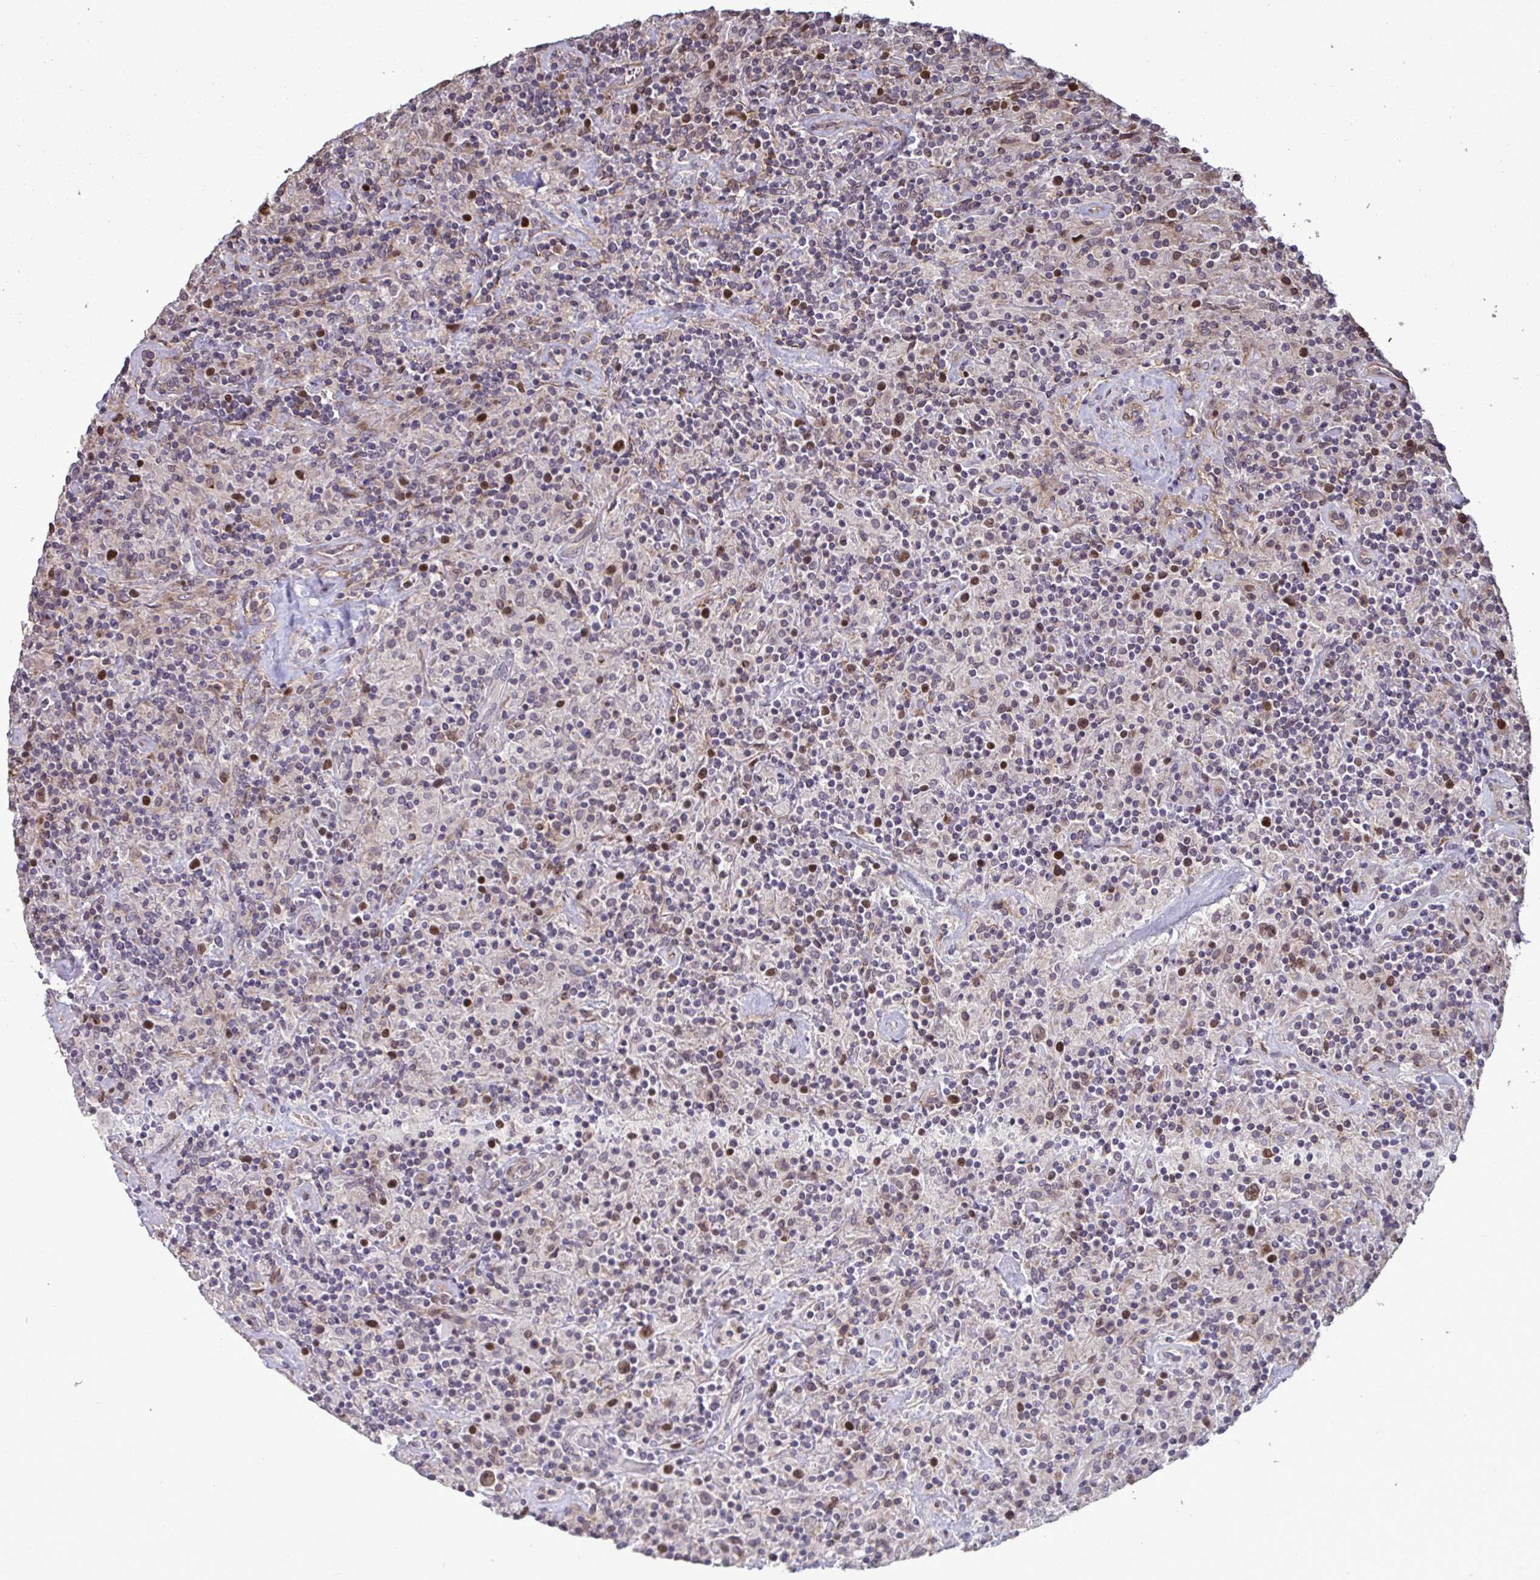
{"staining": {"intensity": "moderate", "quantity": ">75%", "location": "nuclear"}, "tissue": "lymphoma", "cell_type": "Tumor cells", "image_type": "cancer", "snomed": [{"axis": "morphology", "description": "Hodgkin's disease, NOS"}, {"axis": "topography", "description": "Lymph node"}], "caption": "Lymphoma stained with a brown dye demonstrates moderate nuclear positive staining in approximately >75% of tumor cells.", "gene": "IPO5", "patient": {"sex": "male", "age": 70}}